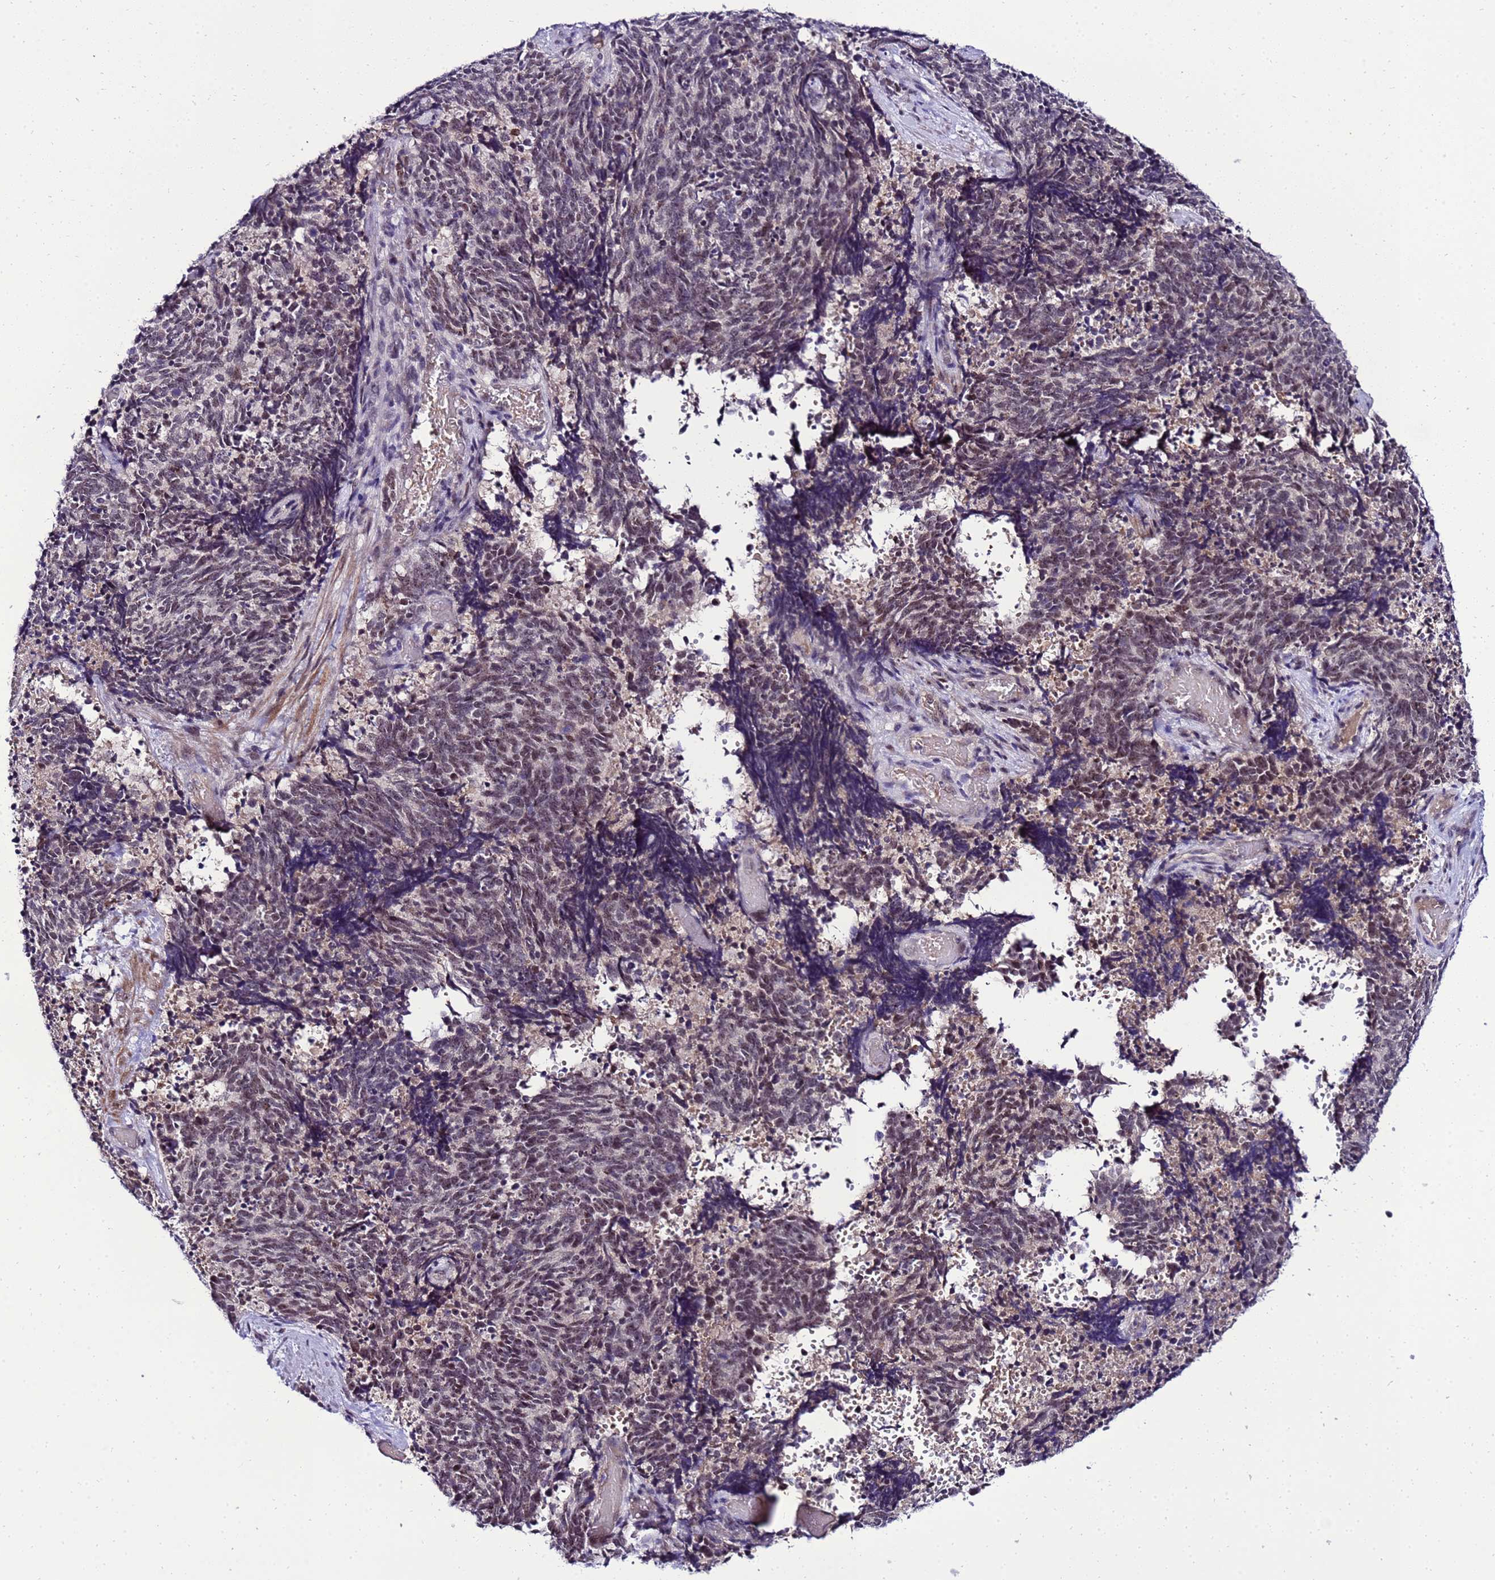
{"staining": {"intensity": "moderate", "quantity": "25%-75%", "location": "nuclear"}, "tissue": "cervical cancer", "cell_type": "Tumor cells", "image_type": "cancer", "snomed": [{"axis": "morphology", "description": "Squamous cell carcinoma, NOS"}, {"axis": "topography", "description": "Cervix"}], "caption": "About 25%-75% of tumor cells in cervical cancer (squamous cell carcinoma) reveal moderate nuclear protein expression as visualized by brown immunohistochemical staining.", "gene": "C19orf47", "patient": {"sex": "female", "age": 29}}